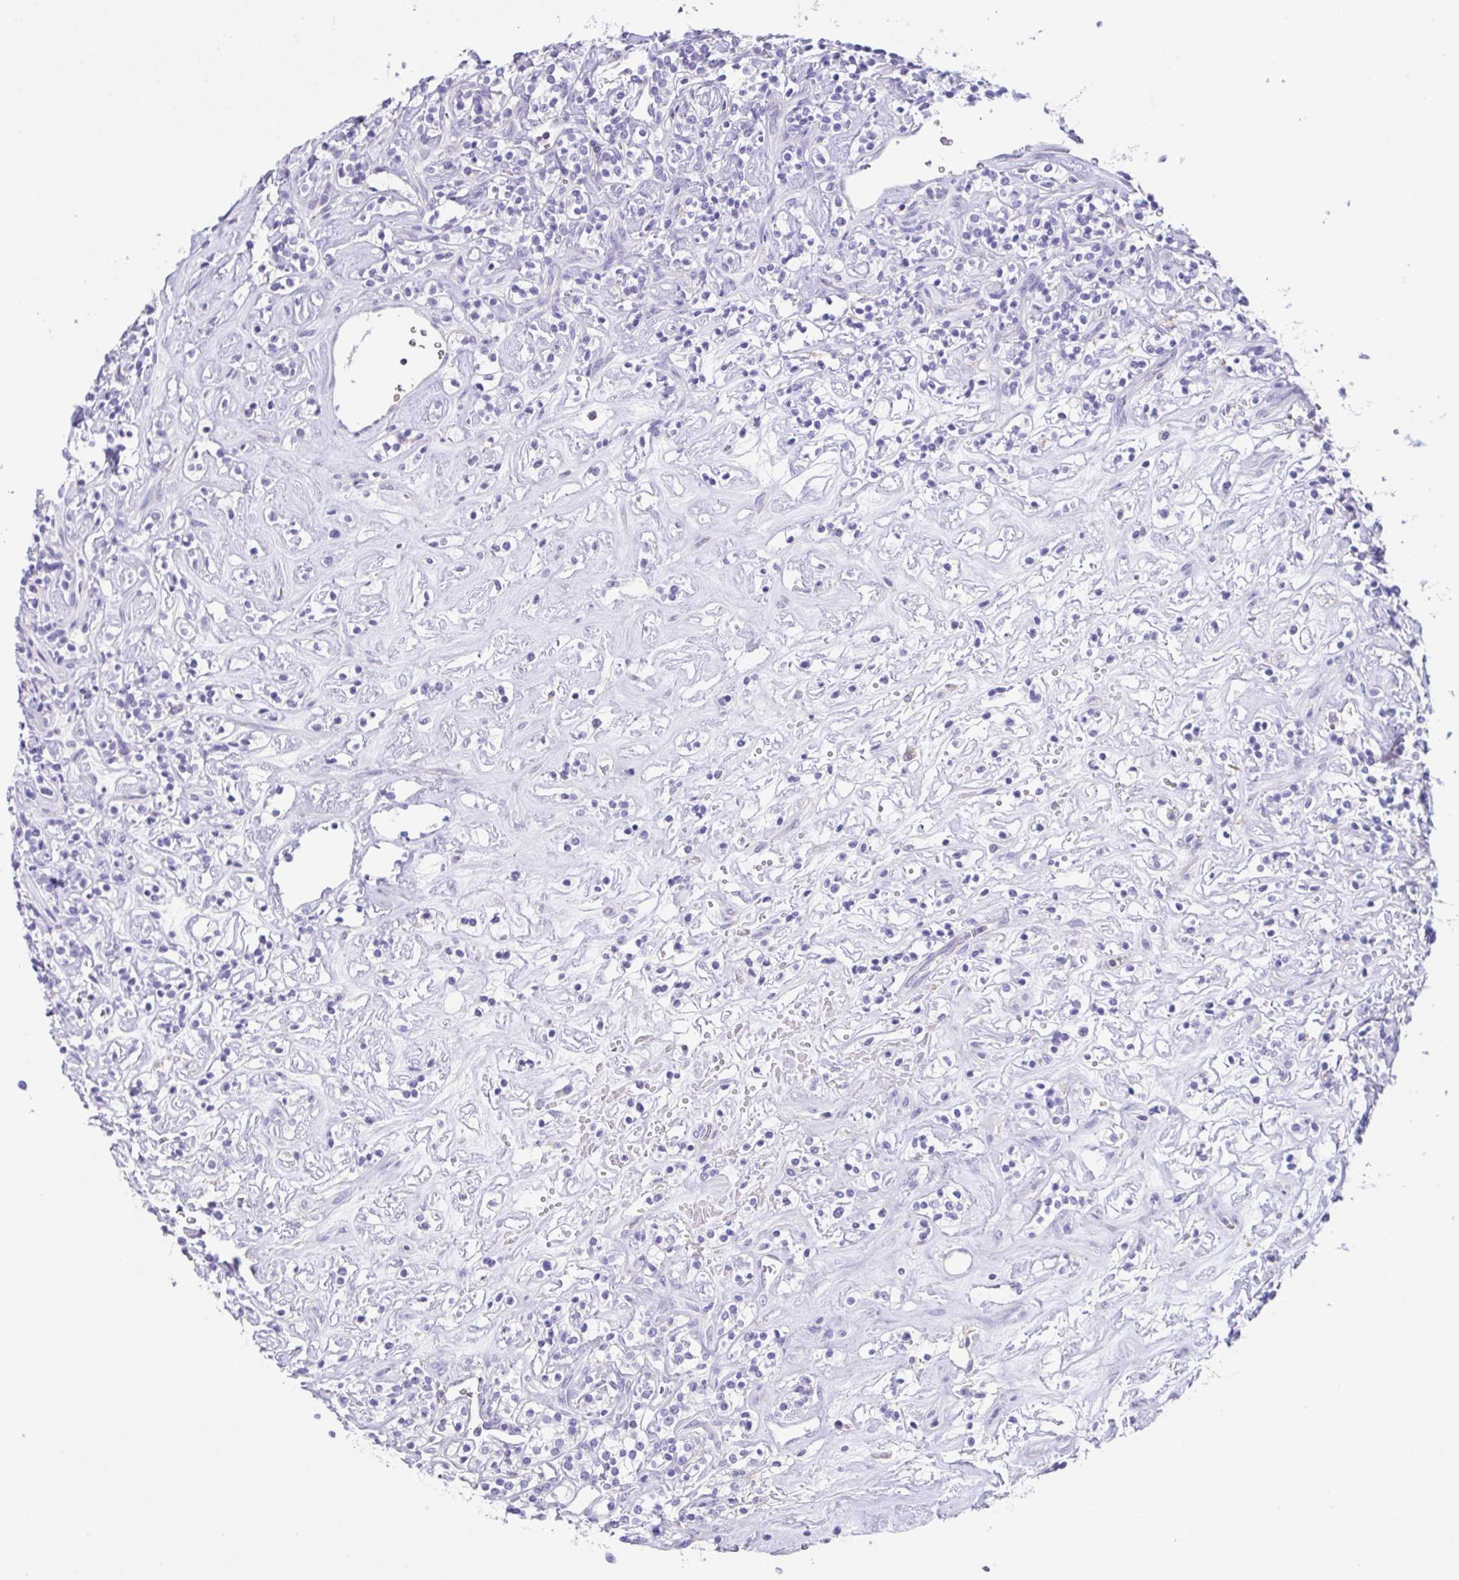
{"staining": {"intensity": "negative", "quantity": "none", "location": "none"}, "tissue": "renal cancer", "cell_type": "Tumor cells", "image_type": "cancer", "snomed": [{"axis": "morphology", "description": "Adenocarcinoma, NOS"}, {"axis": "topography", "description": "Kidney"}], "caption": "Tumor cells show no significant protein staining in renal cancer (adenocarcinoma). The staining was performed using DAB to visualize the protein expression in brown, while the nuclei were stained in blue with hematoxylin (Magnification: 20x).", "gene": "ARPP21", "patient": {"sex": "male", "age": 77}}